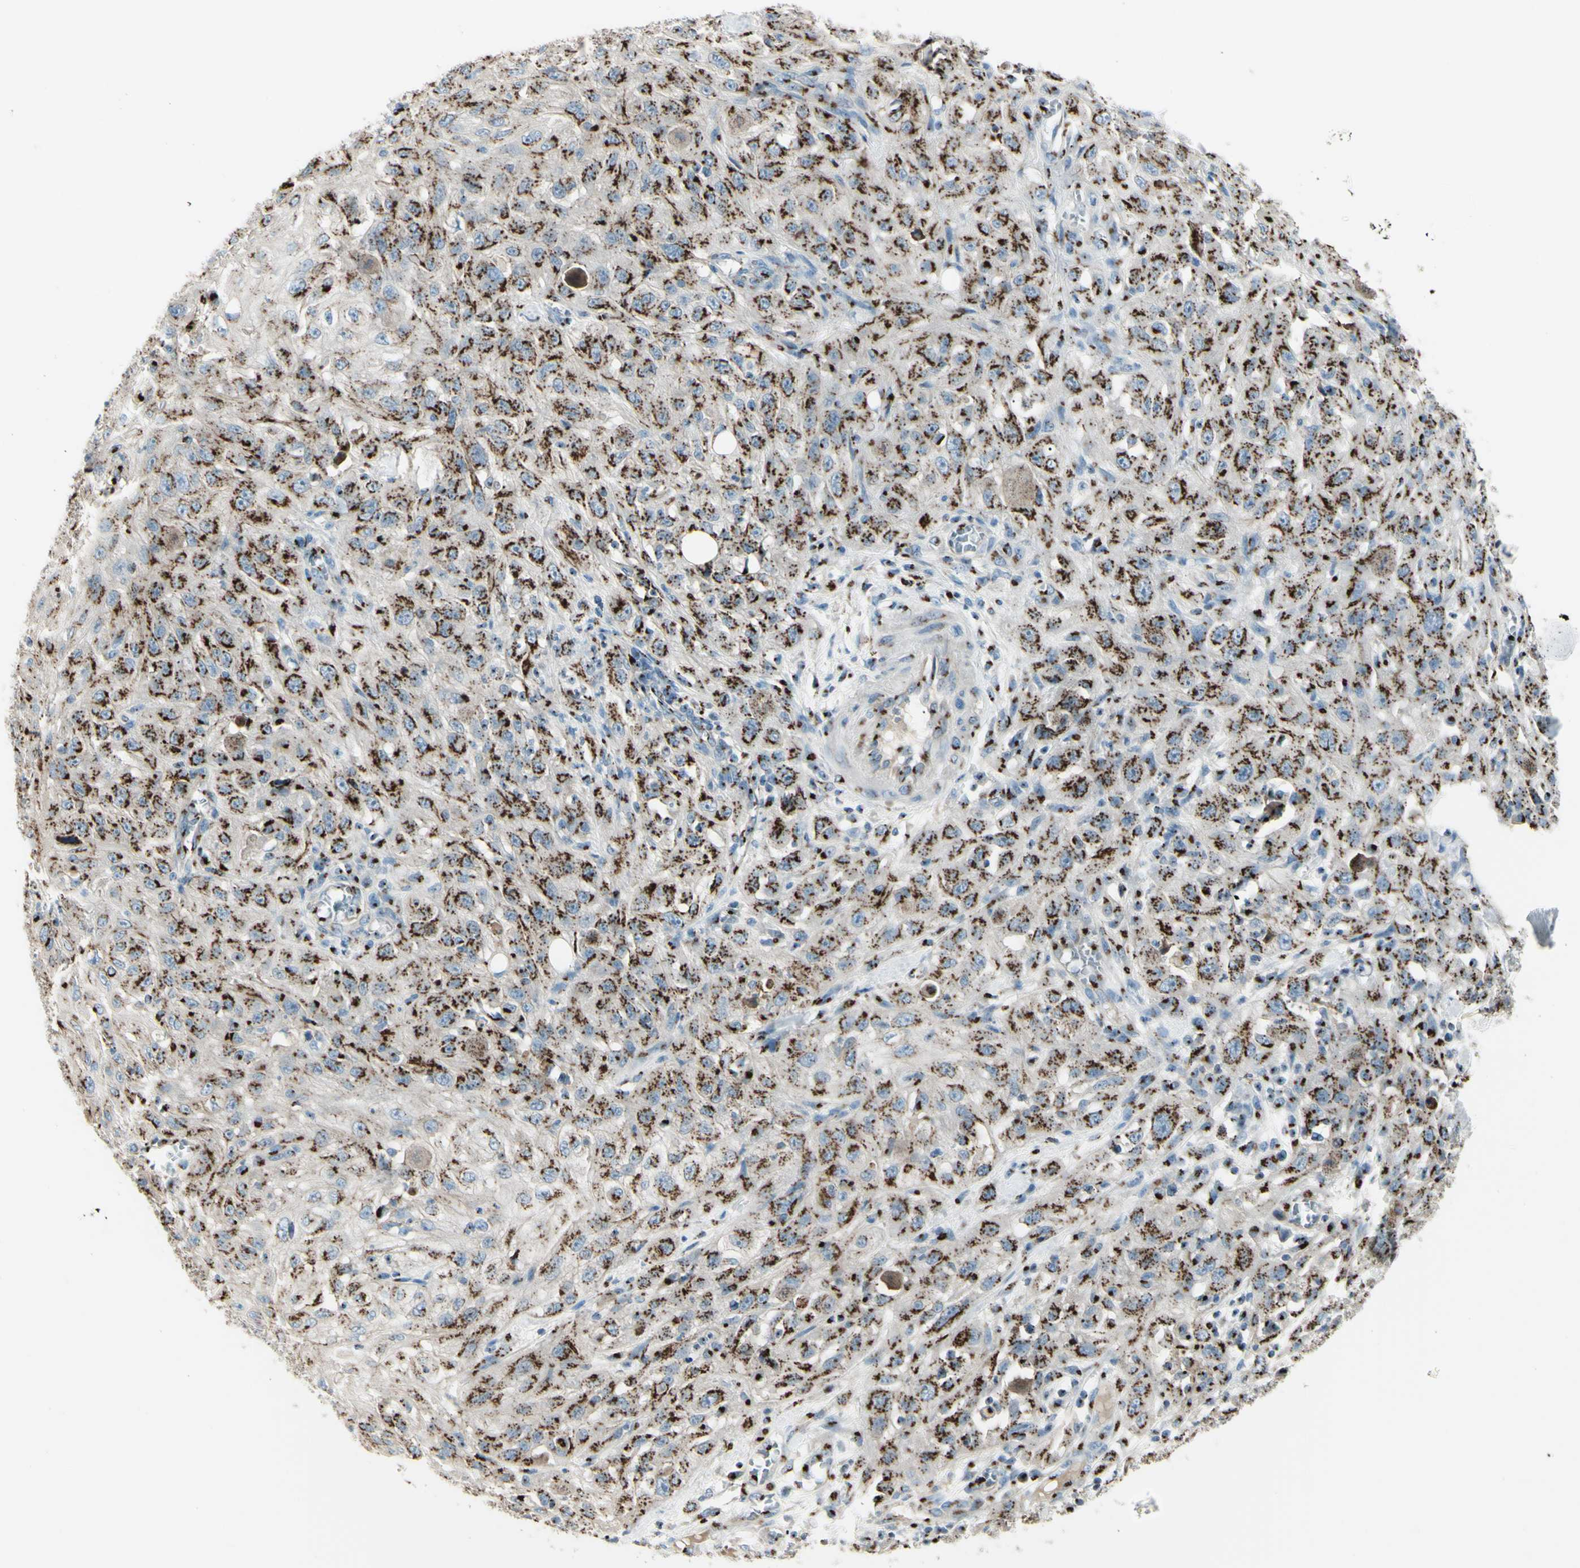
{"staining": {"intensity": "strong", "quantity": ">75%", "location": "cytoplasmic/membranous"}, "tissue": "skin cancer", "cell_type": "Tumor cells", "image_type": "cancer", "snomed": [{"axis": "morphology", "description": "Squamous cell carcinoma, NOS"}, {"axis": "morphology", "description": "Squamous cell carcinoma, metastatic, NOS"}, {"axis": "topography", "description": "Skin"}, {"axis": "topography", "description": "Lymph node"}], "caption": "Human skin cancer stained with a protein marker reveals strong staining in tumor cells.", "gene": "B4GALT1", "patient": {"sex": "male", "age": 75}}